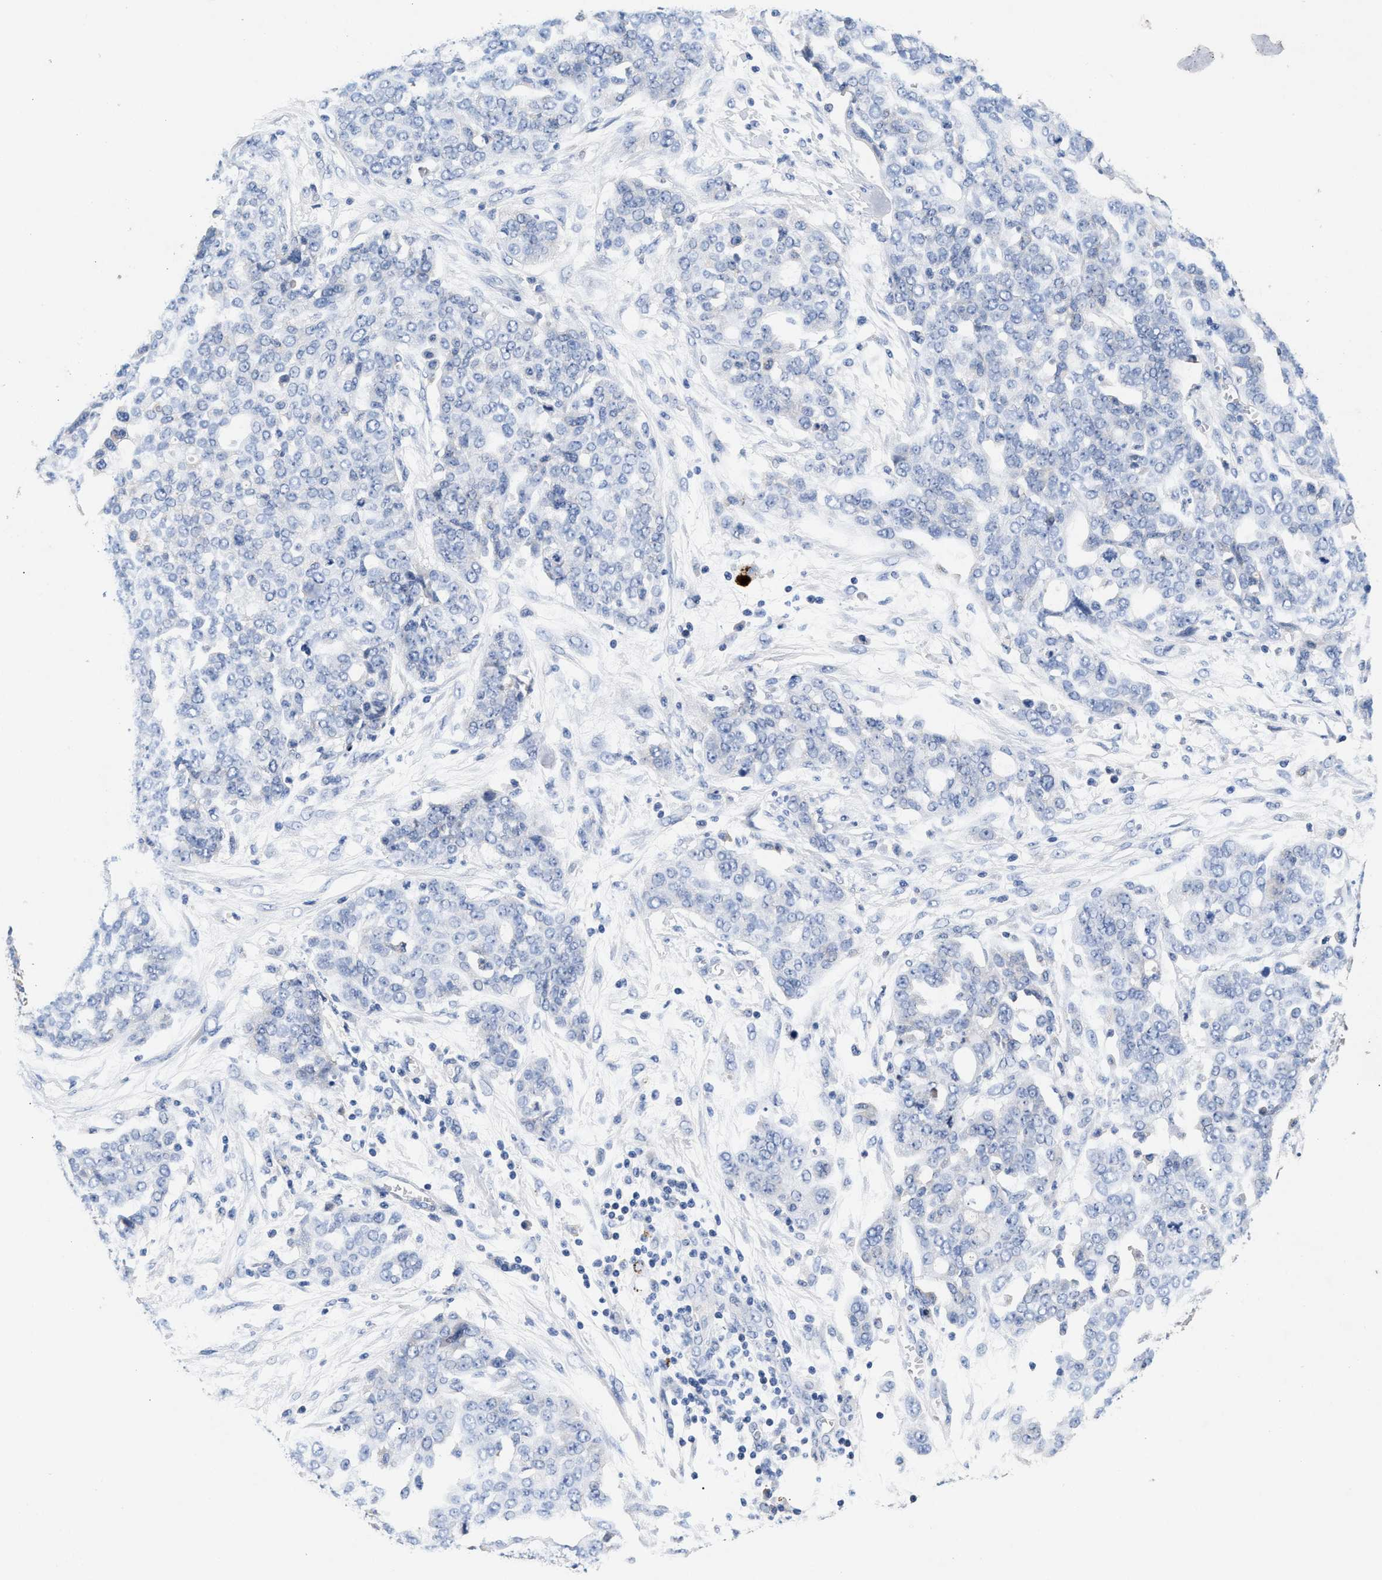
{"staining": {"intensity": "negative", "quantity": "none", "location": "none"}, "tissue": "ovarian cancer", "cell_type": "Tumor cells", "image_type": "cancer", "snomed": [{"axis": "morphology", "description": "Cystadenocarcinoma, serous, NOS"}, {"axis": "topography", "description": "Soft tissue"}, {"axis": "topography", "description": "Ovary"}], "caption": "Ovarian cancer (serous cystadenocarcinoma) was stained to show a protein in brown. There is no significant staining in tumor cells.", "gene": "GNAI3", "patient": {"sex": "female", "age": 57}}